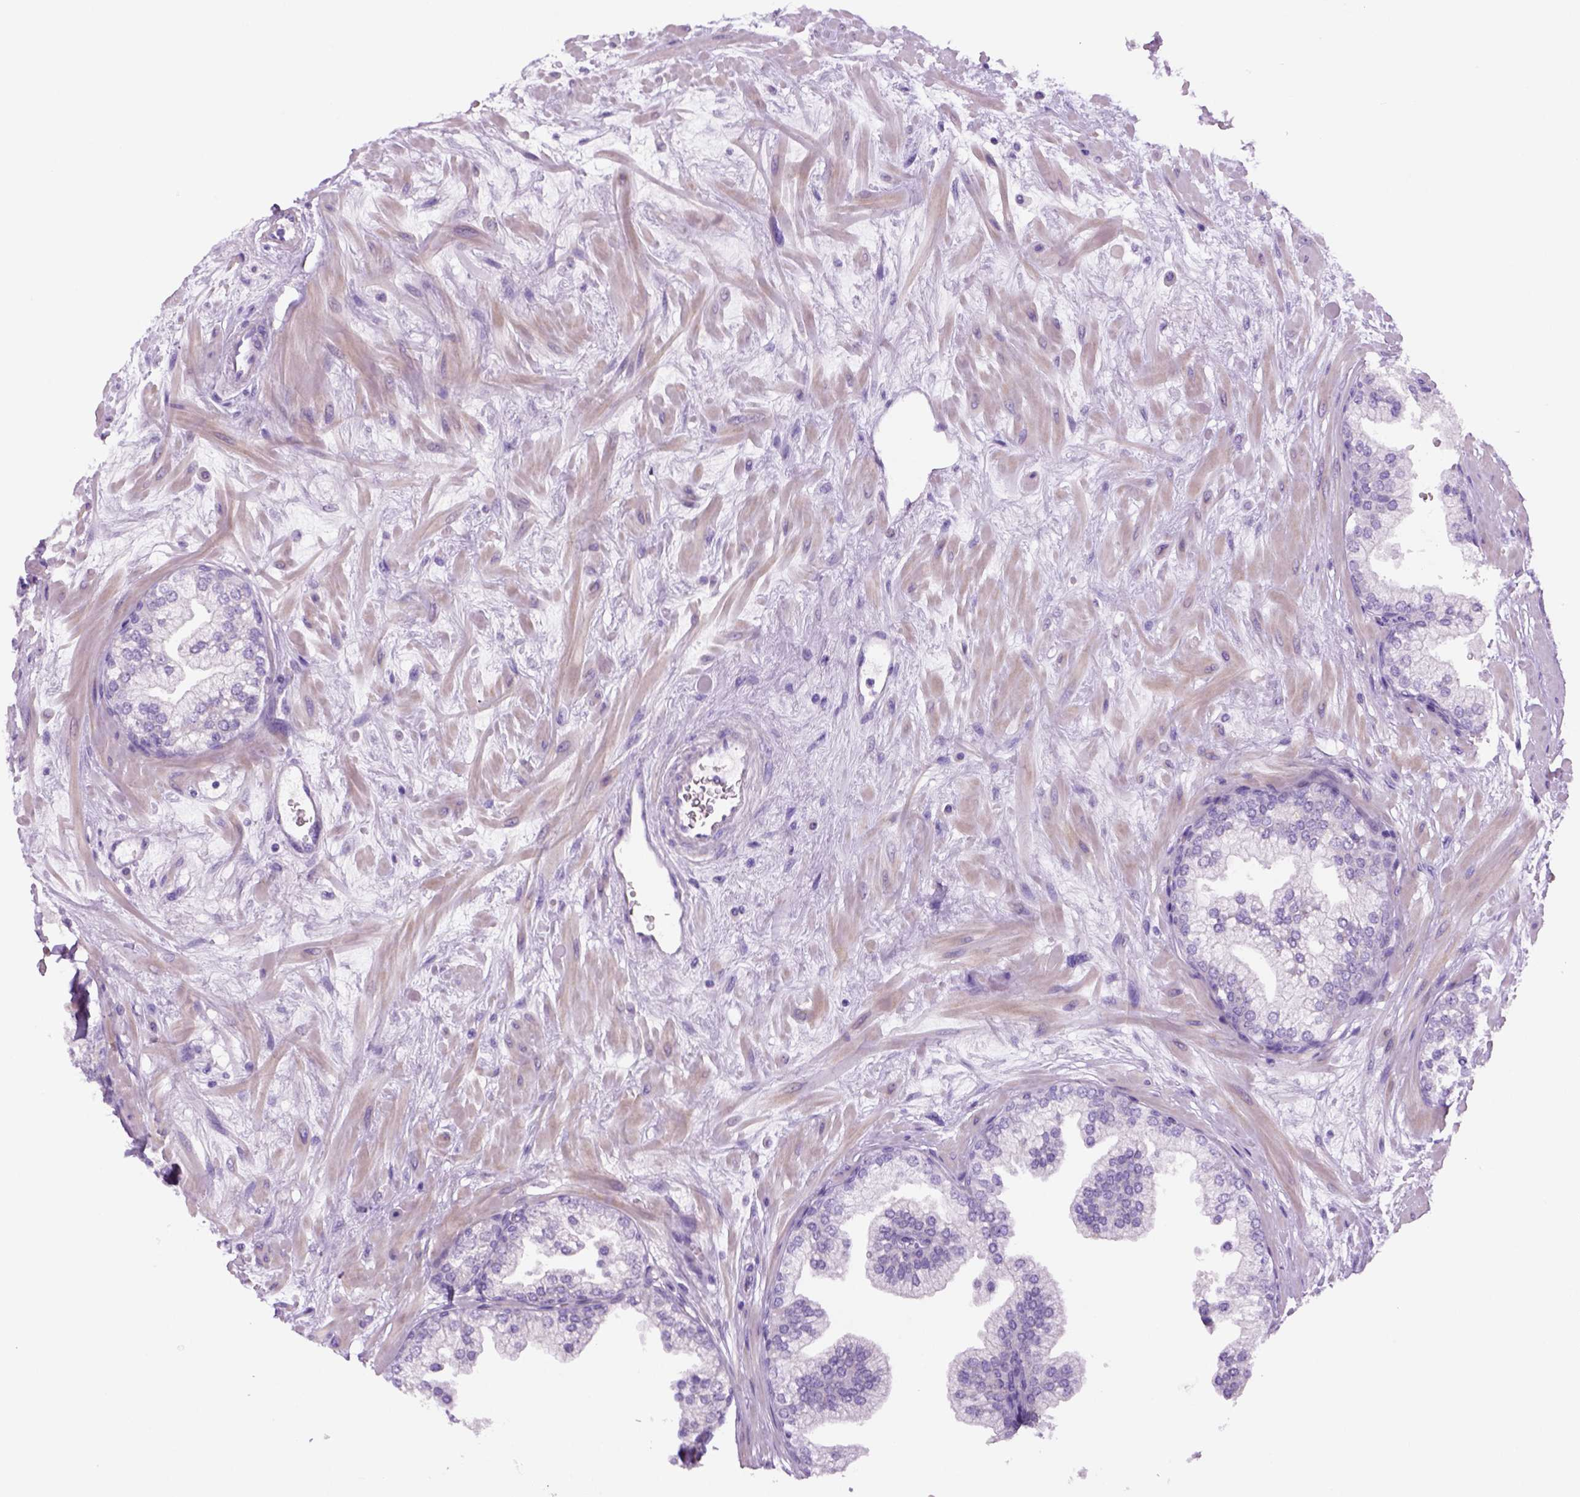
{"staining": {"intensity": "negative", "quantity": "none", "location": "none"}, "tissue": "prostate", "cell_type": "Glandular cells", "image_type": "normal", "snomed": [{"axis": "morphology", "description": "Normal tissue, NOS"}, {"axis": "topography", "description": "Prostate"}, {"axis": "topography", "description": "Peripheral nerve tissue"}], "caption": "A high-resolution micrograph shows immunohistochemistry staining of benign prostate, which reveals no significant positivity in glandular cells. Nuclei are stained in blue.", "gene": "DNAH11", "patient": {"sex": "male", "age": 61}}